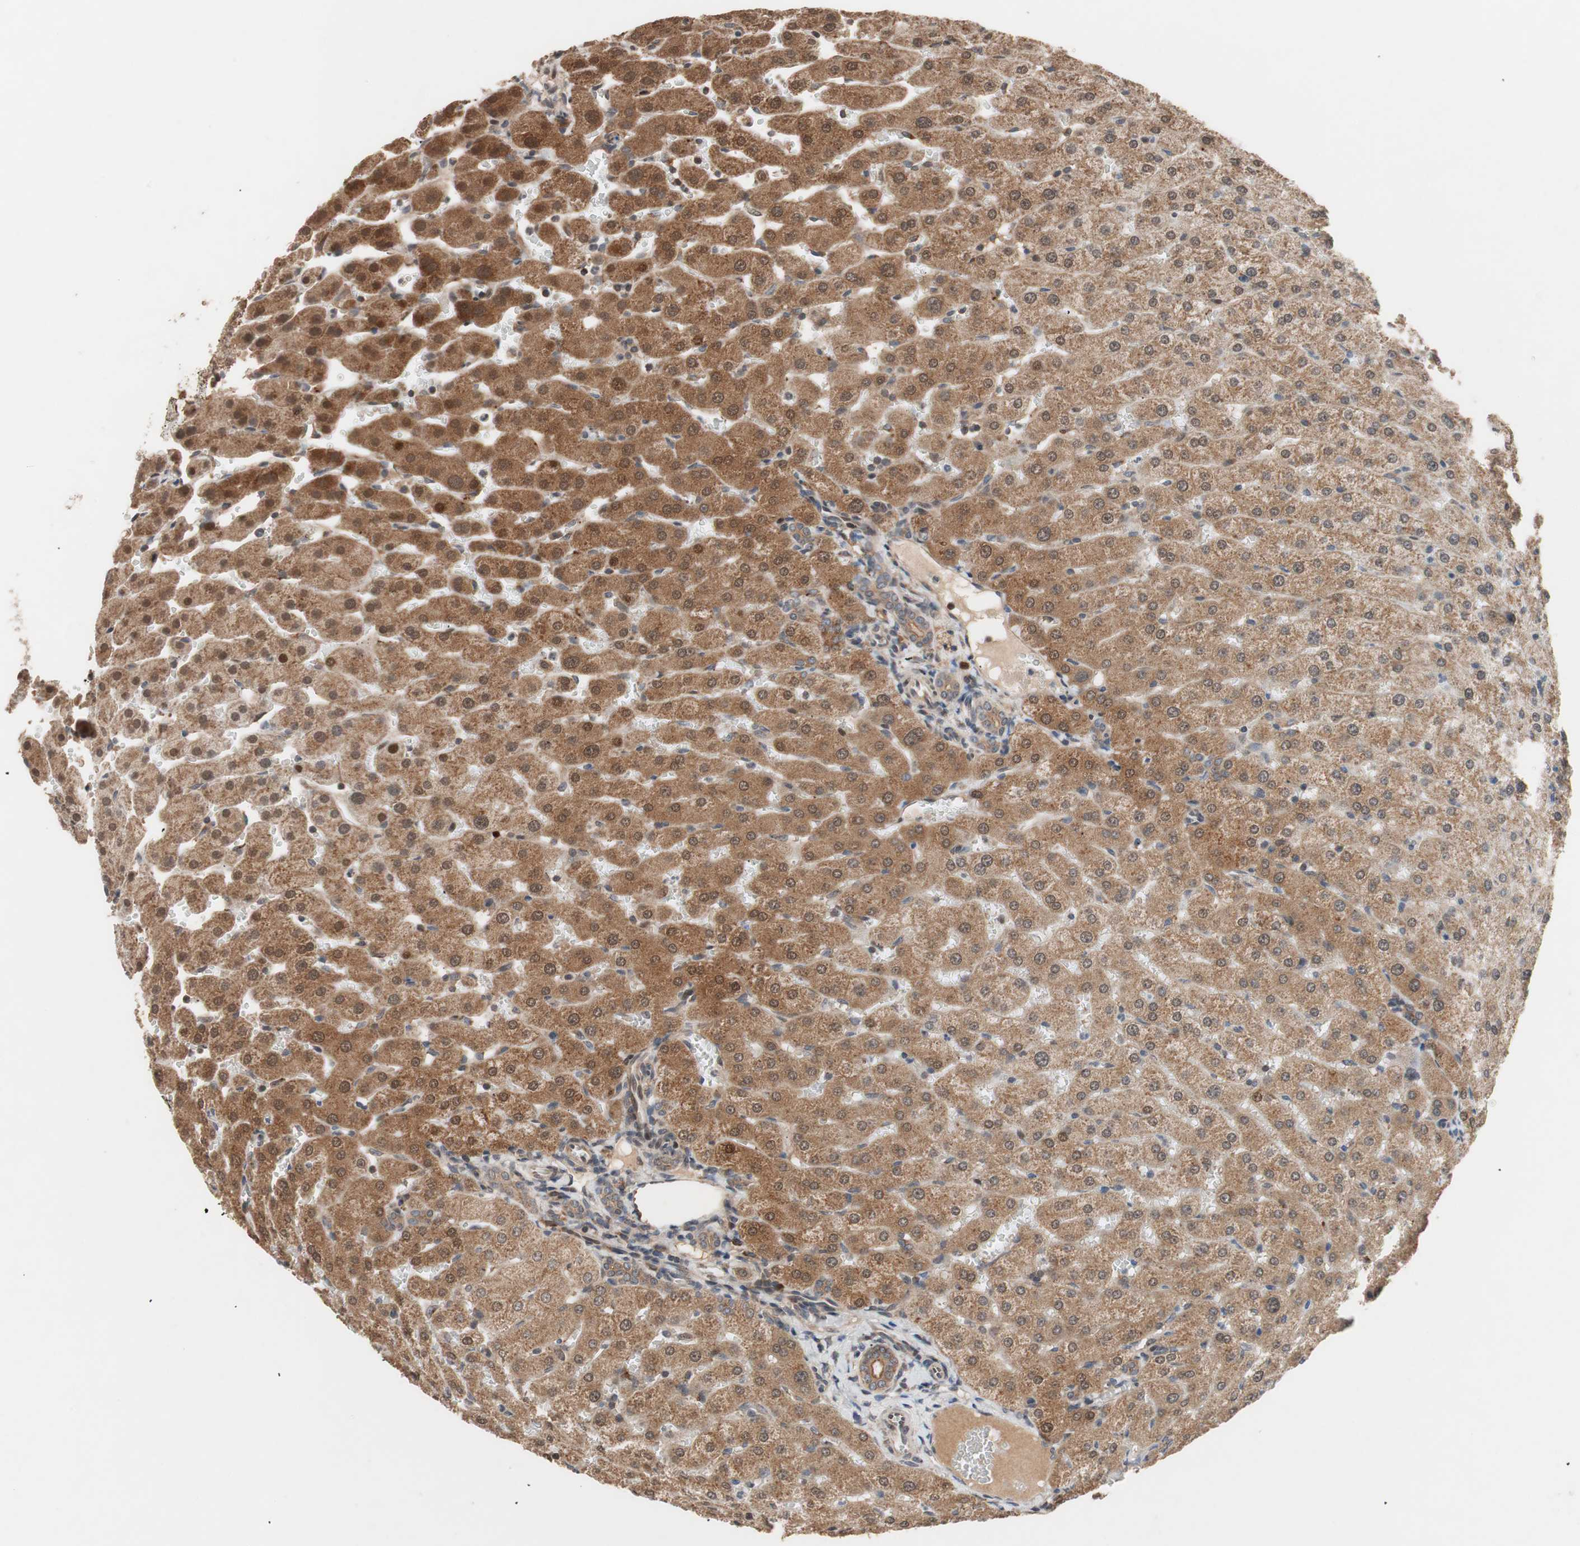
{"staining": {"intensity": "moderate", "quantity": ">75%", "location": "cytoplasmic/membranous"}, "tissue": "liver", "cell_type": "Cholangiocytes", "image_type": "normal", "snomed": [{"axis": "morphology", "description": "Normal tissue, NOS"}, {"axis": "morphology", "description": "Fibrosis, NOS"}, {"axis": "topography", "description": "Liver"}], "caption": "DAB immunohistochemical staining of normal human liver reveals moderate cytoplasmic/membranous protein expression in approximately >75% of cholangiocytes. The protein of interest is stained brown, and the nuclei are stained in blue (DAB IHC with brightfield microscopy, high magnification).", "gene": "NF2", "patient": {"sex": "female", "age": 29}}